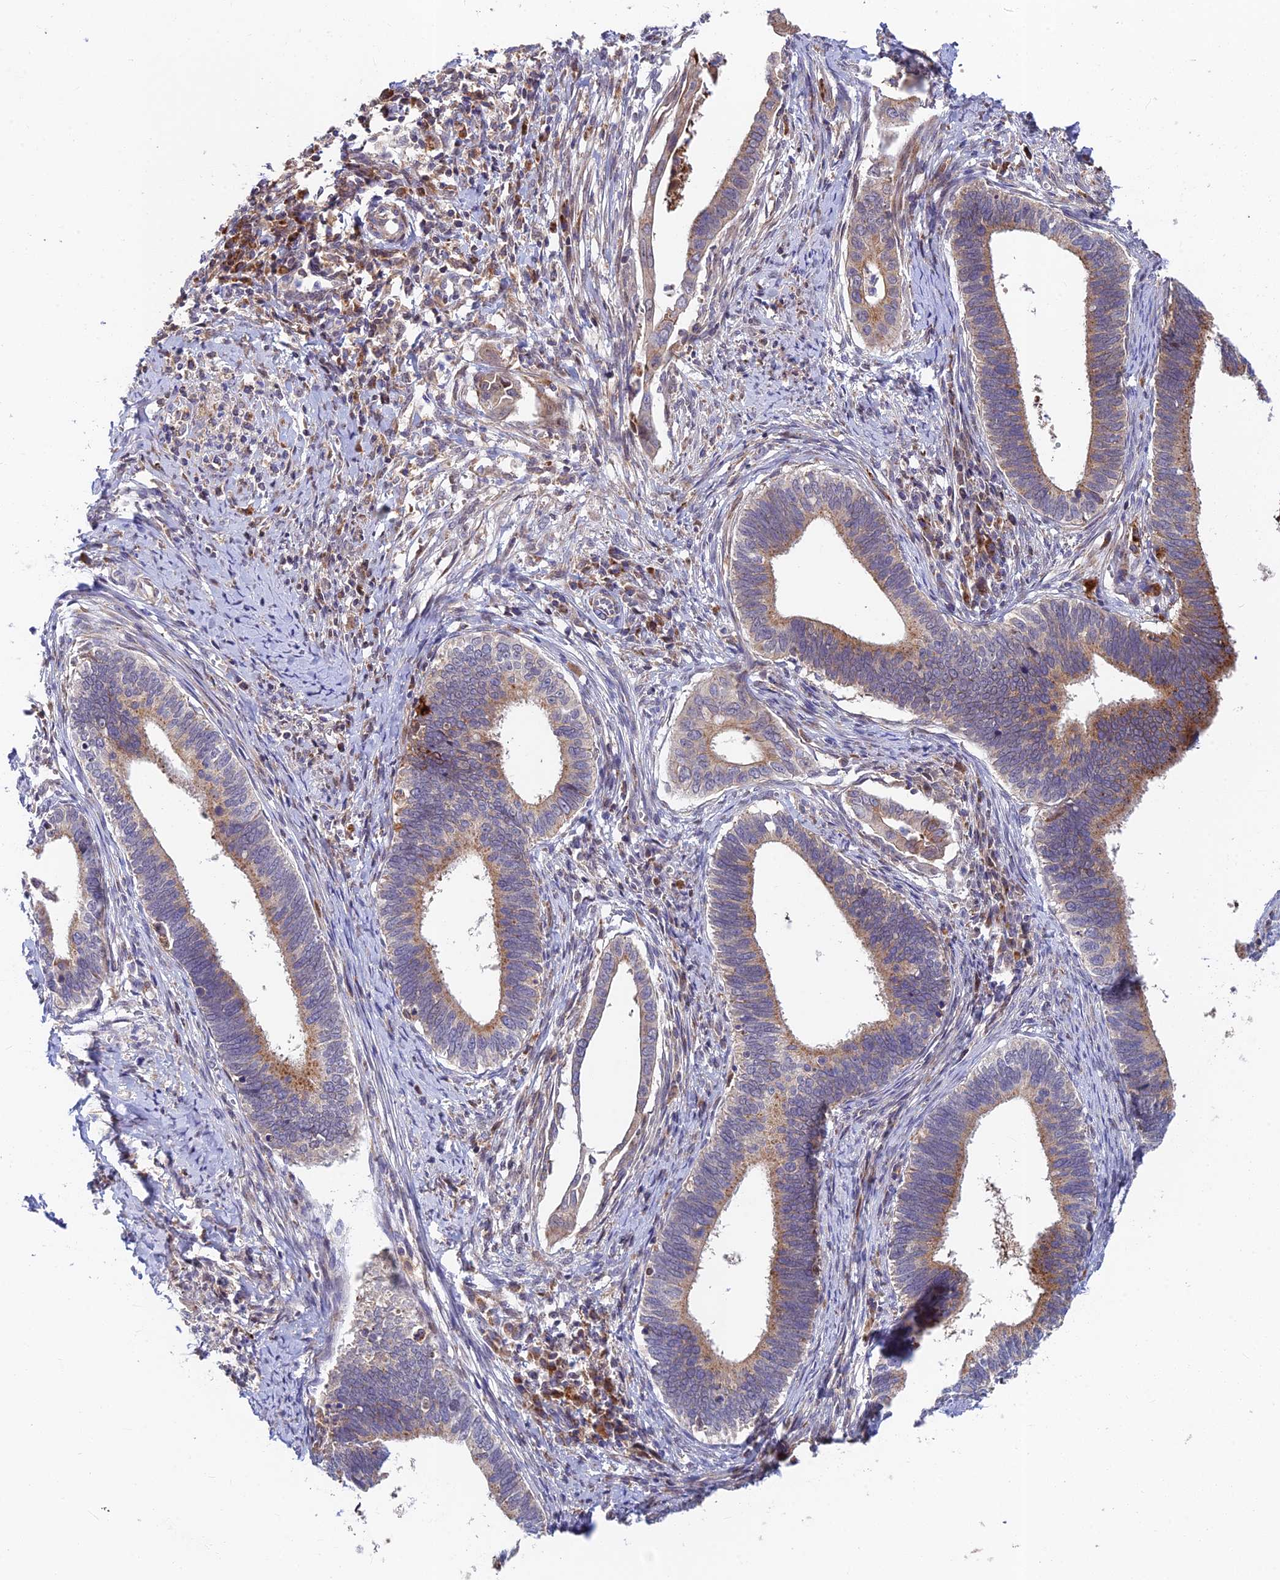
{"staining": {"intensity": "moderate", "quantity": "25%-75%", "location": "cytoplasmic/membranous"}, "tissue": "cervical cancer", "cell_type": "Tumor cells", "image_type": "cancer", "snomed": [{"axis": "morphology", "description": "Adenocarcinoma, NOS"}, {"axis": "topography", "description": "Cervix"}], "caption": "Adenocarcinoma (cervical) was stained to show a protein in brown. There is medium levels of moderate cytoplasmic/membranous positivity in approximately 25%-75% of tumor cells.", "gene": "FUOM", "patient": {"sex": "female", "age": 42}}